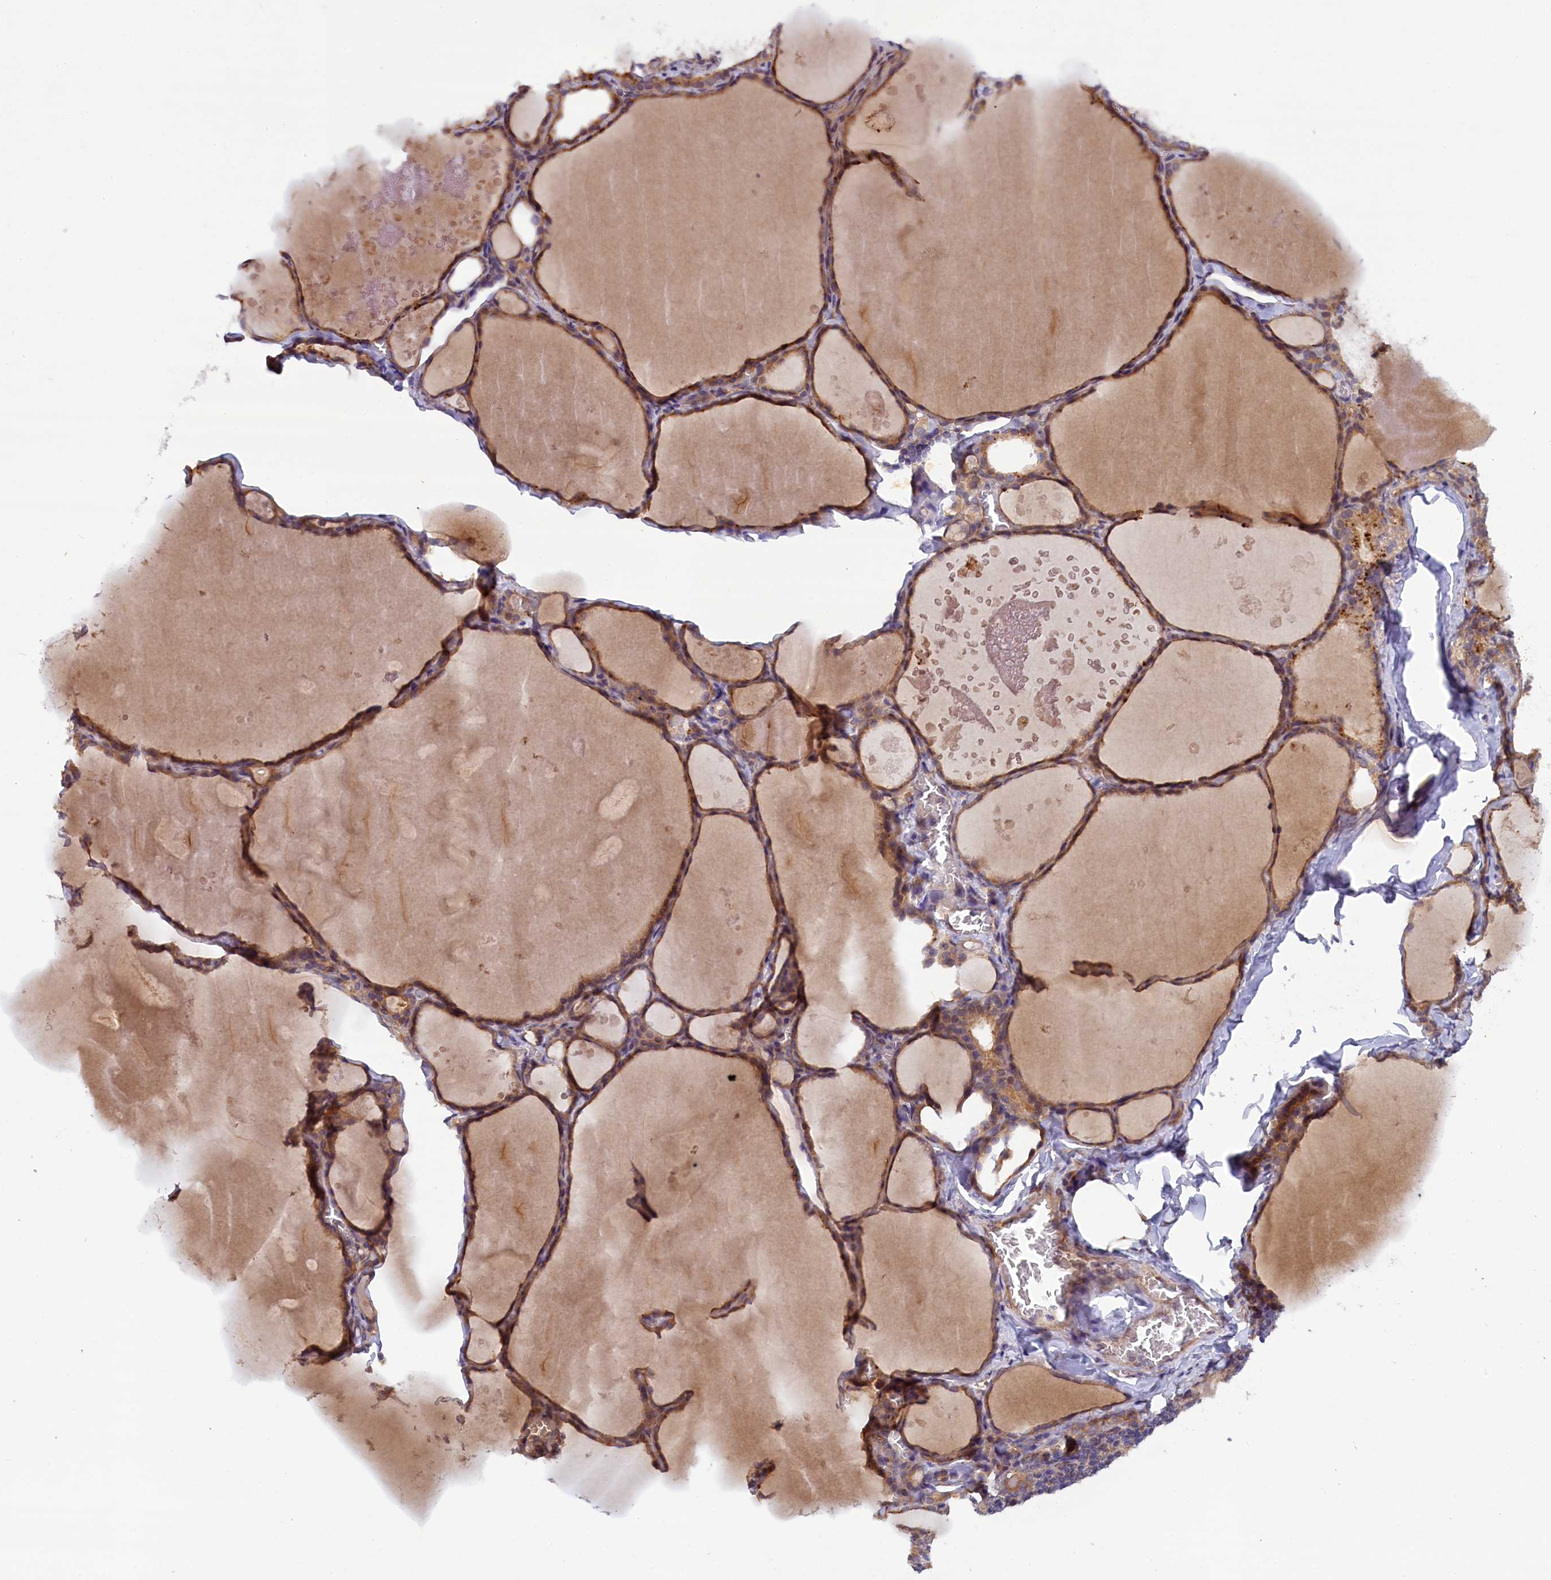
{"staining": {"intensity": "moderate", "quantity": ">75%", "location": "cytoplasmic/membranous"}, "tissue": "thyroid gland", "cell_type": "Glandular cells", "image_type": "normal", "snomed": [{"axis": "morphology", "description": "Normal tissue, NOS"}, {"axis": "topography", "description": "Thyroid gland"}], "caption": "Thyroid gland was stained to show a protein in brown. There is medium levels of moderate cytoplasmic/membranous positivity in about >75% of glandular cells. (Stains: DAB (3,3'-diaminobenzidine) in brown, nuclei in blue, Microscopy: brightfield microscopy at high magnification).", "gene": "CCDC9B", "patient": {"sex": "male", "age": 56}}